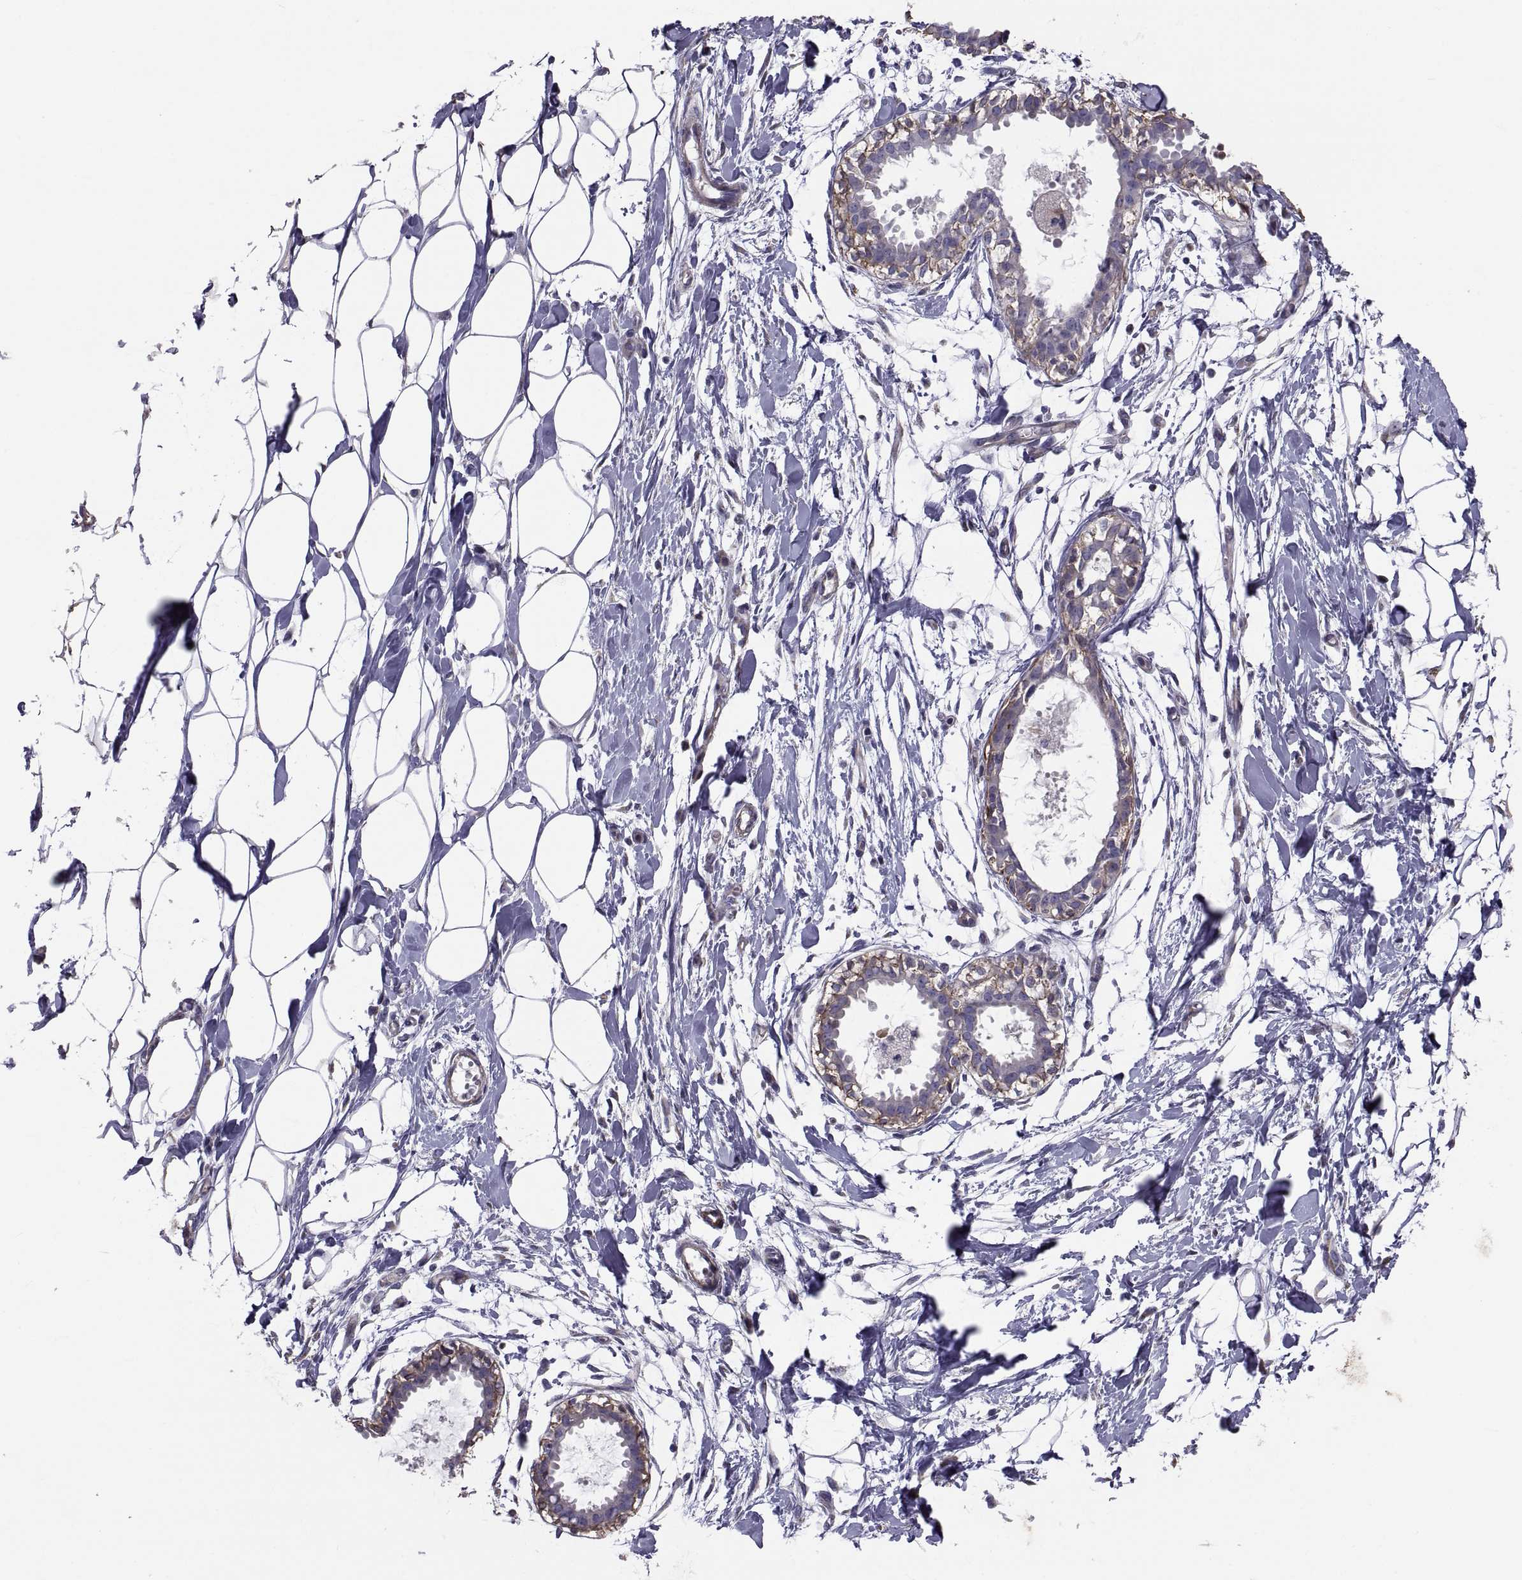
{"staining": {"intensity": "negative", "quantity": "none", "location": "none"}, "tissue": "breast", "cell_type": "Adipocytes", "image_type": "normal", "snomed": [{"axis": "morphology", "description": "Normal tissue, NOS"}, {"axis": "topography", "description": "Breast"}], "caption": "Immunohistochemistry (IHC) micrograph of unremarkable human breast stained for a protein (brown), which displays no positivity in adipocytes.", "gene": "ANO1", "patient": {"sex": "female", "age": 49}}